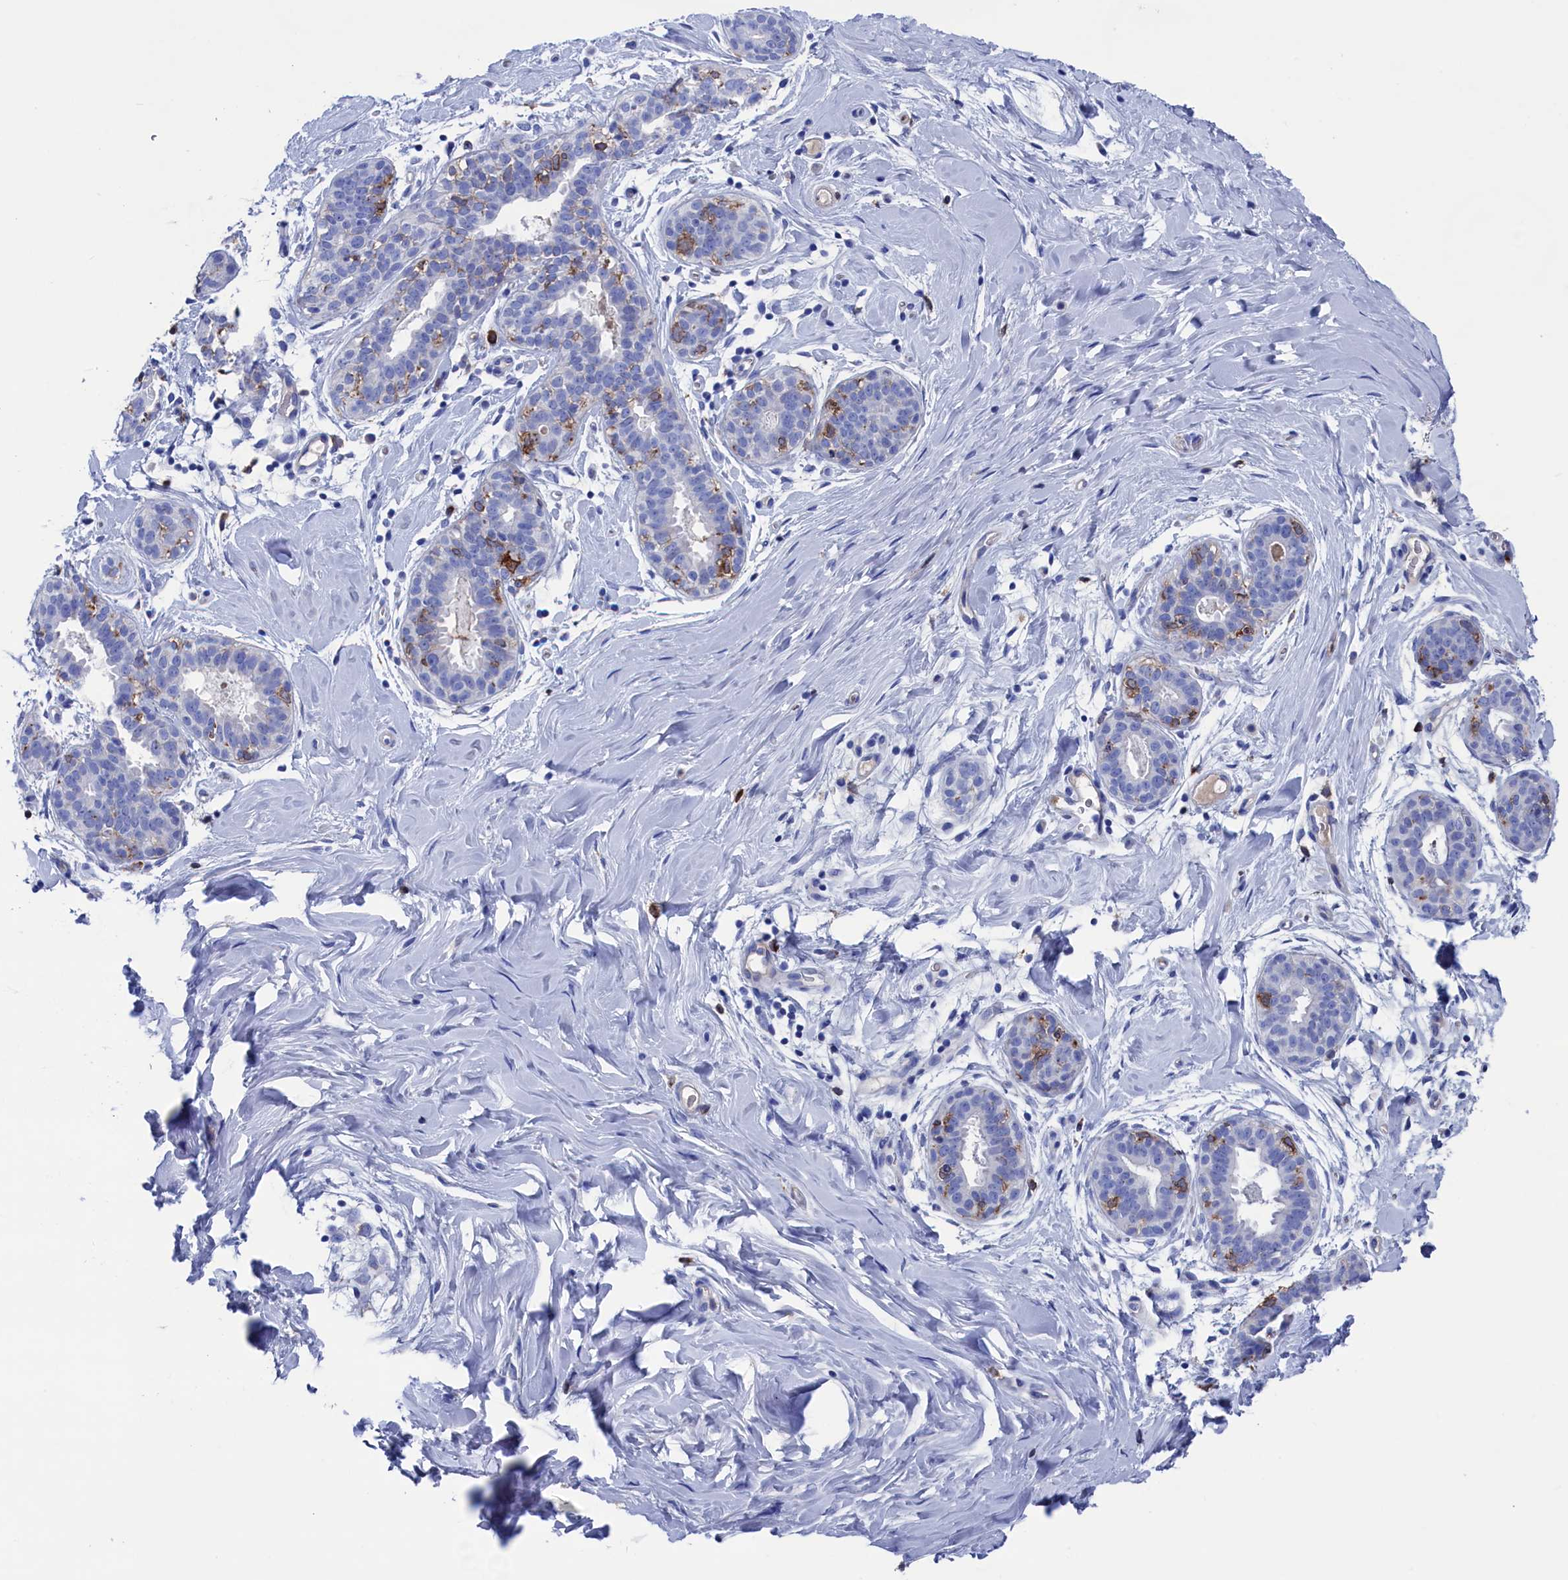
{"staining": {"intensity": "negative", "quantity": "none", "location": "none"}, "tissue": "adipose tissue", "cell_type": "Adipocytes", "image_type": "normal", "snomed": [{"axis": "morphology", "description": "Normal tissue, NOS"}, {"axis": "topography", "description": "Breast"}], "caption": "Adipocytes are negative for protein expression in unremarkable human adipose tissue. (DAB immunohistochemistry (IHC) visualized using brightfield microscopy, high magnification).", "gene": "TYROBP", "patient": {"sex": "female", "age": 26}}